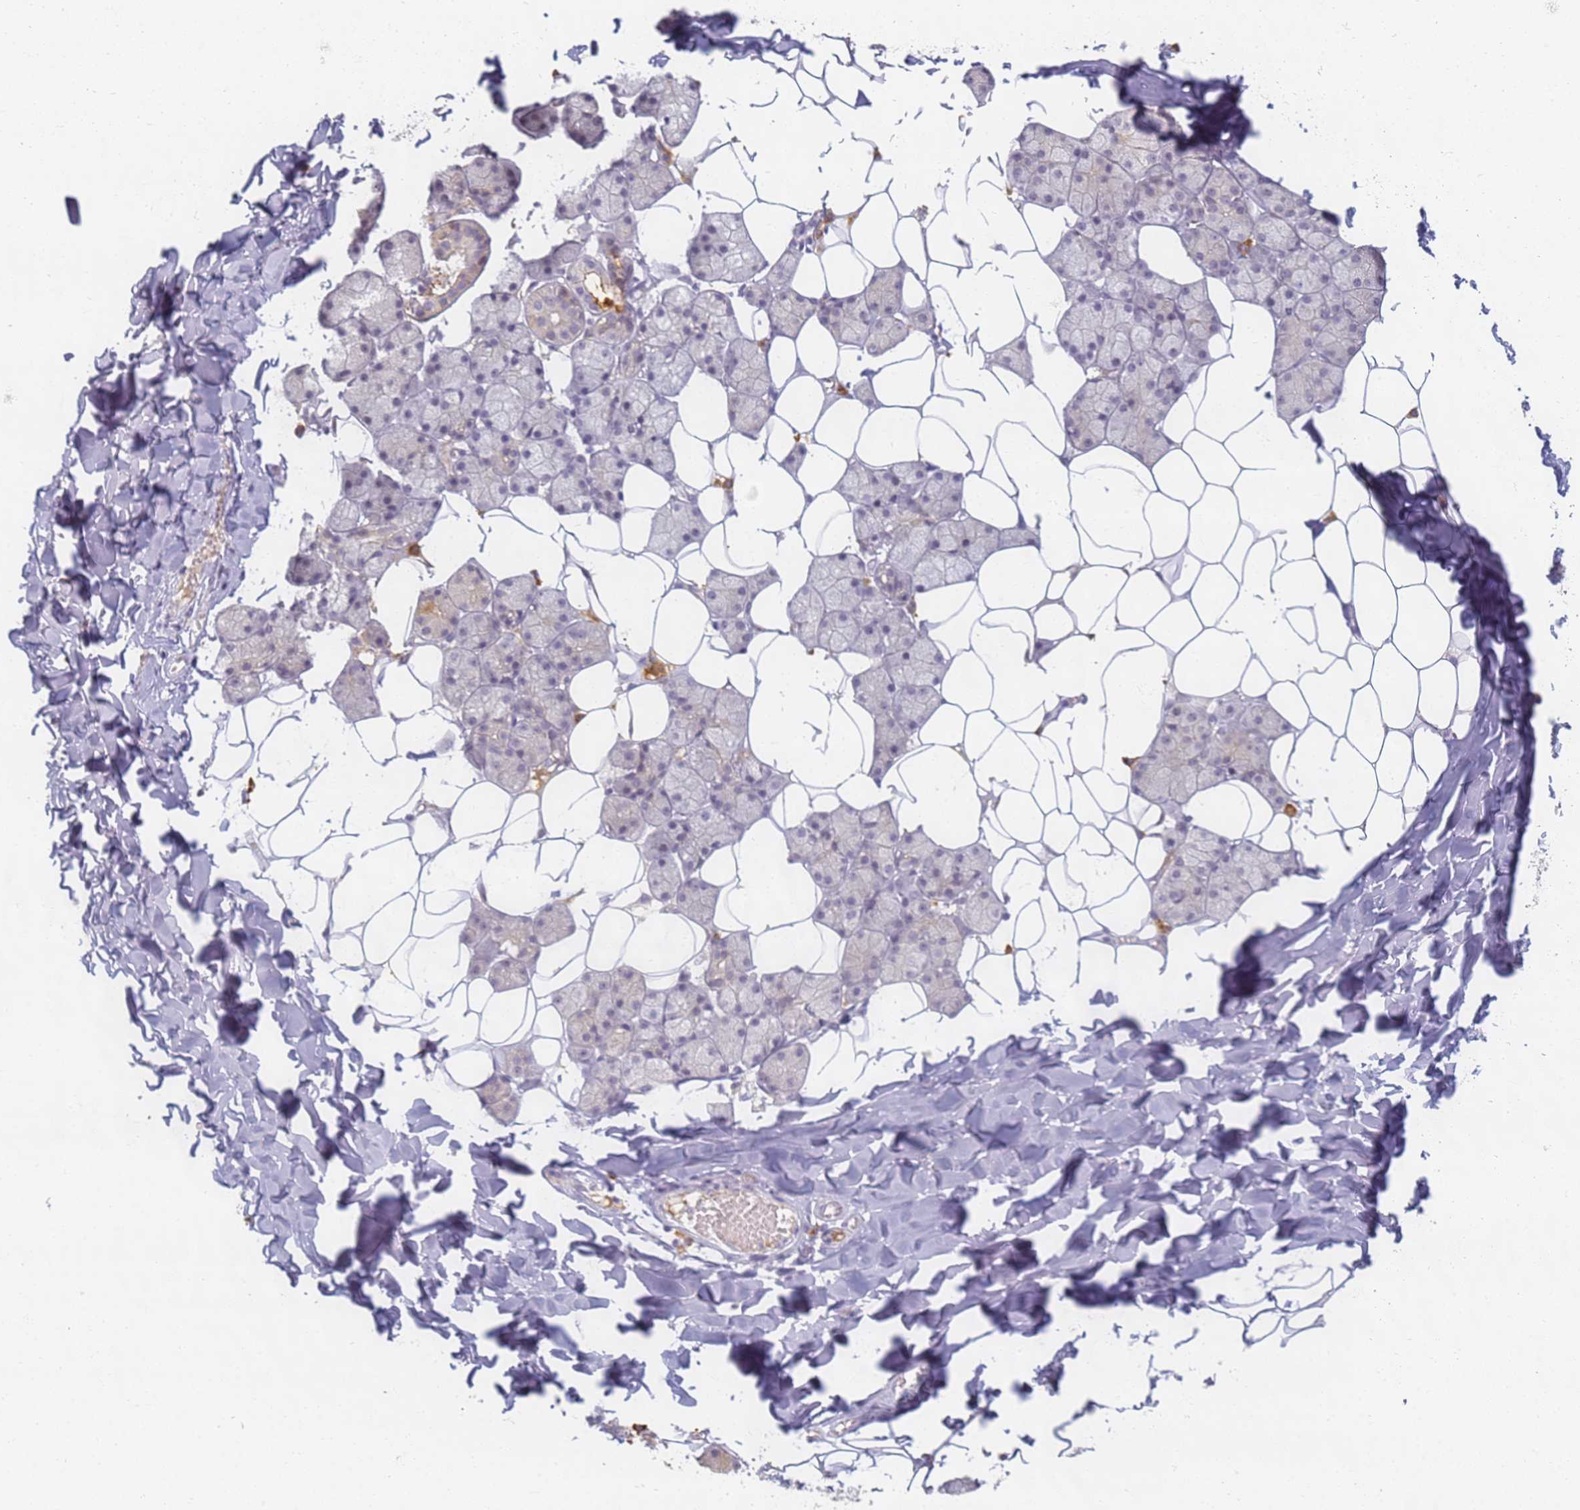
{"staining": {"intensity": "weak", "quantity": "<25%", "location": "cytoplasmic/membranous"}, "tissue": "salivary gland", "cell_type": "Glandular cells", "image_type": "normal", "snomed": [{"axis": "morphology", "description": "Normal tissue, NOS"}, {"axis": "topography", "description": "Salivary gland"}], "caption": "Immunohistochemistry (IHC) photomicrograph of normal salivary gland: salivary gland stained with DAB shows no significant protein expression in glandular cells. (DAB (3,3'-diaminobenzidine) immunohistochemistry, high magnification).", "gene": "SLC38A9", "patient": {"sex": "female", "age": 33}}